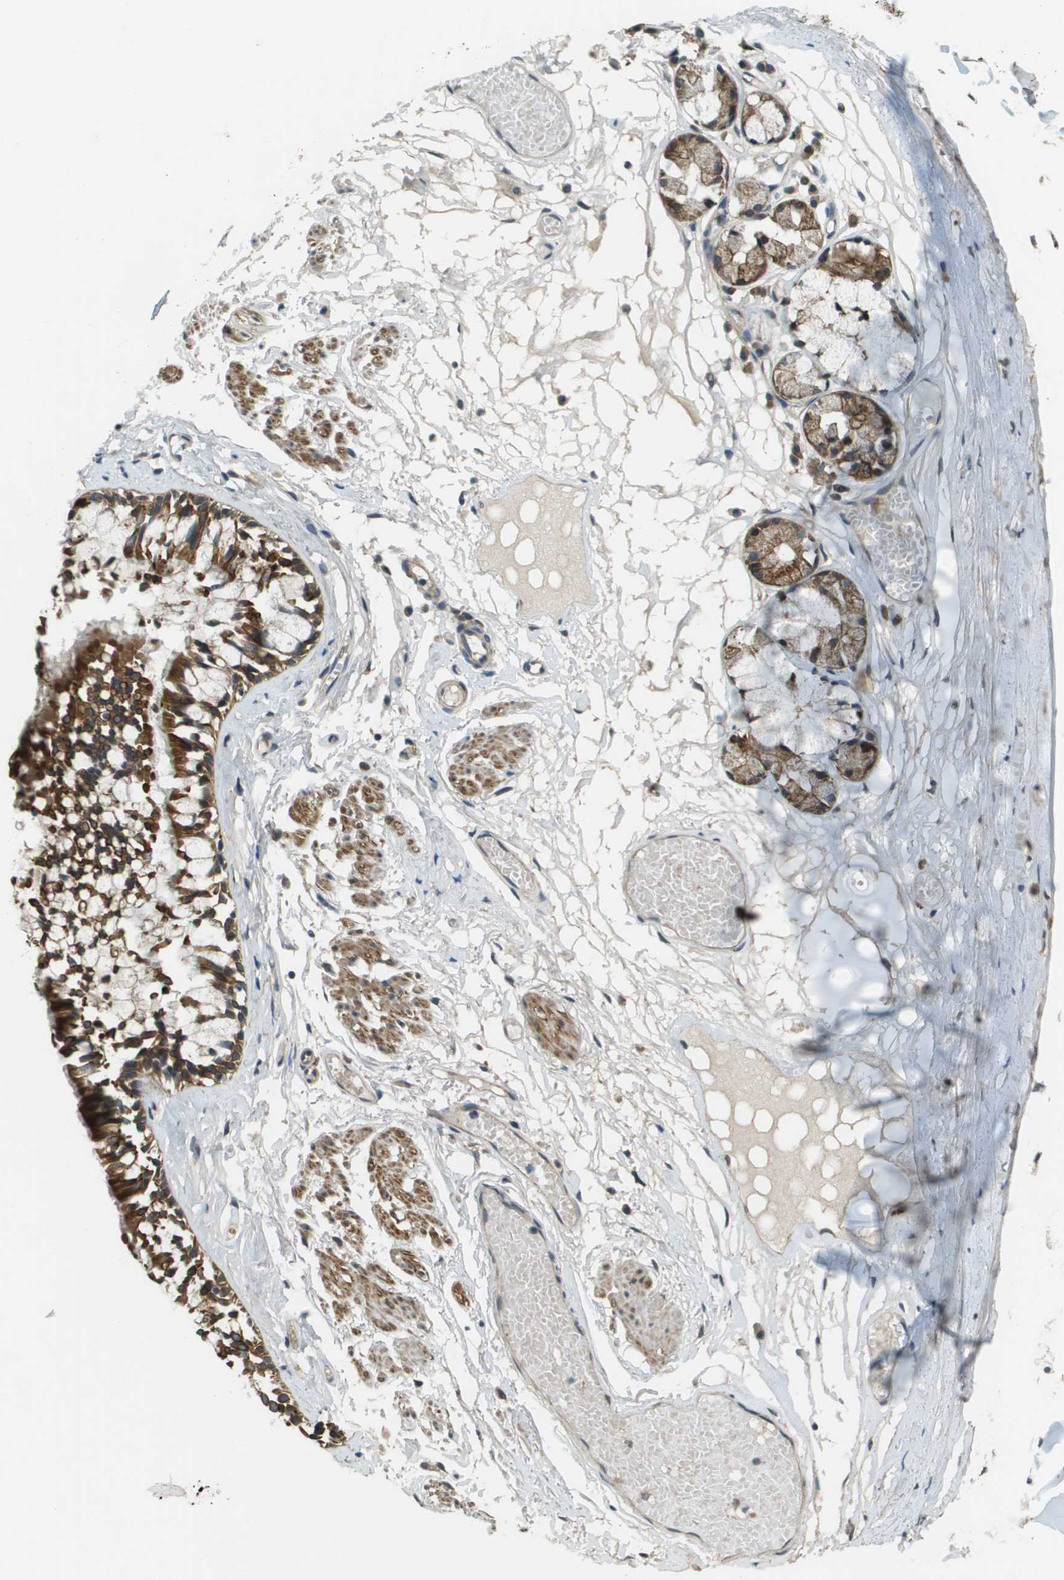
{"staining": {"intensity": "strong", "quantity": ">75%", "location": "cytoplasmic/membranous"}, "tissue": "bronchus", "cell_type": "Respiratory epithelial cells", "image_type": "normal", "snomed": [{"axis": "morphology", "description": "Normal tissue, NOS"}, {"axis": "morphology", "description": "Inflammation, NOS"}, {"axis": "topography", "description": "Cartilage tissue"}, {"axis": "topography", "description": "Lung"}], "caption": "Immunohistochemistry (IHC) of benign bronchus reveals high levels of strong cytoplasmic/membranous positivity in approximately >75% of respiratory epithelial cells.", "gene": "CDKN2C", "patient": {"sex": "male", "age": 71}}